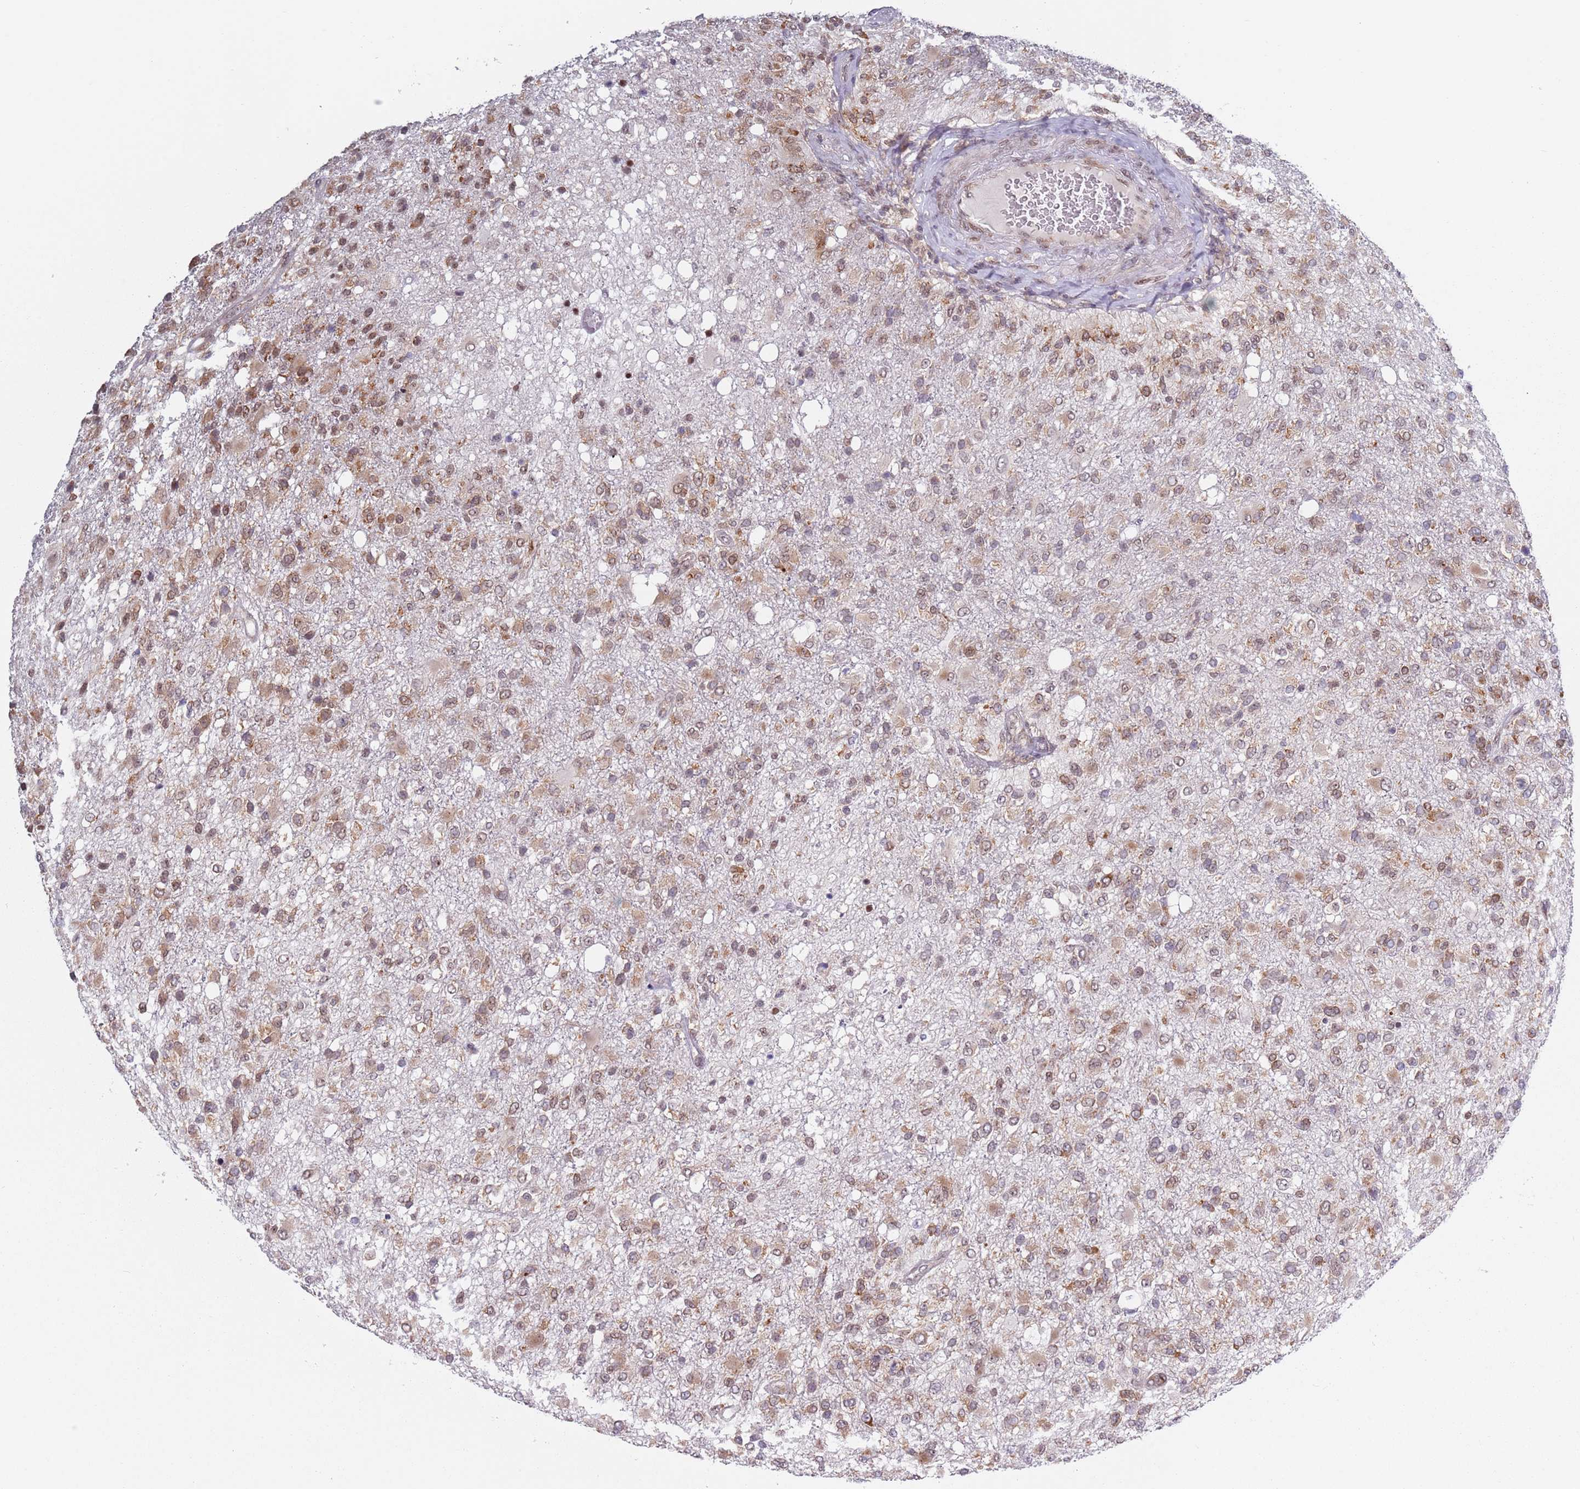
{"staining": {"intensity": "moderate", "quantity": ">75%", "location": "cytoplasmic/membranous,nuclear"}, "tissue": "glioma", "cell_type": "Tumor cells", "image_type": "cancer", "snomed": [{"axis": "morphology", "description": "Glioma, malignant, High grade"}, {"axis": "topography", "description": "Brain"}], "caption": "DAB (3,3'-diaminobenzidine) immunohistochemical staining of human glioma reveals moderate cytoplasmic/membranous and nuclear protein staining in approximately >75% of tumor cells.", "gene": "SLC25A32", "patient": {"sex": "female", "age": 74}}